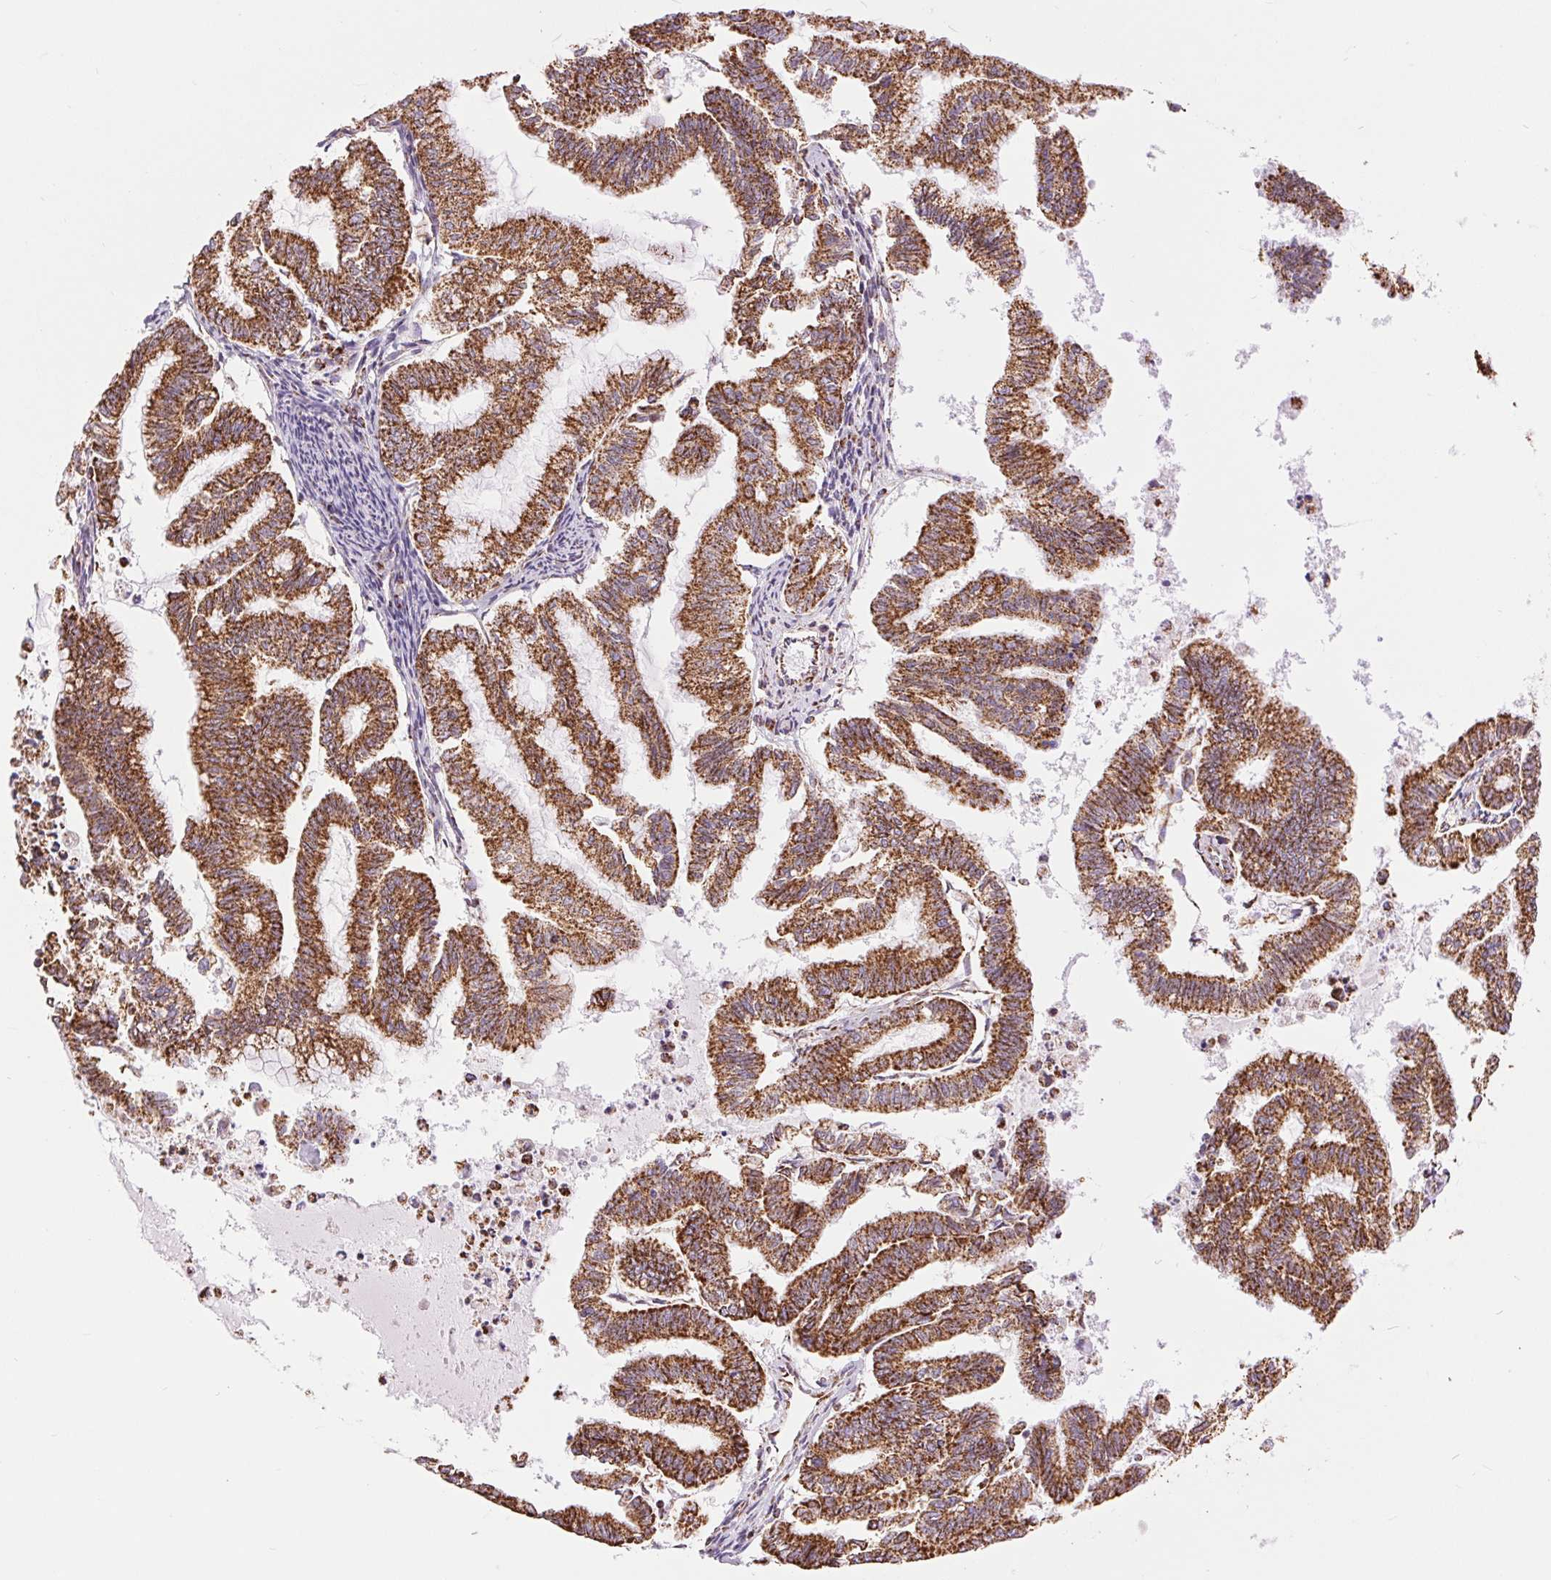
{"staining": {"intensity": "strong", "quantity": ">75%", "location": "cytoplasmic/membranous"}, "tissue": "endometrial cancer", "cell_type": "Tumor cells", "image_type": "cancer", "snomed": [{"axis": "morphology", "description": "Adenocarcinoma, NOS"}, {"axis": "topography", "description": "Endometrium"}], "caption": "Strong cytoplasmic/membranous expression is seen in about >75% of tumor cells in endometrial cancer.", "gene": "ATP5PB", "patient": {"sex": "female", "age": 79}}